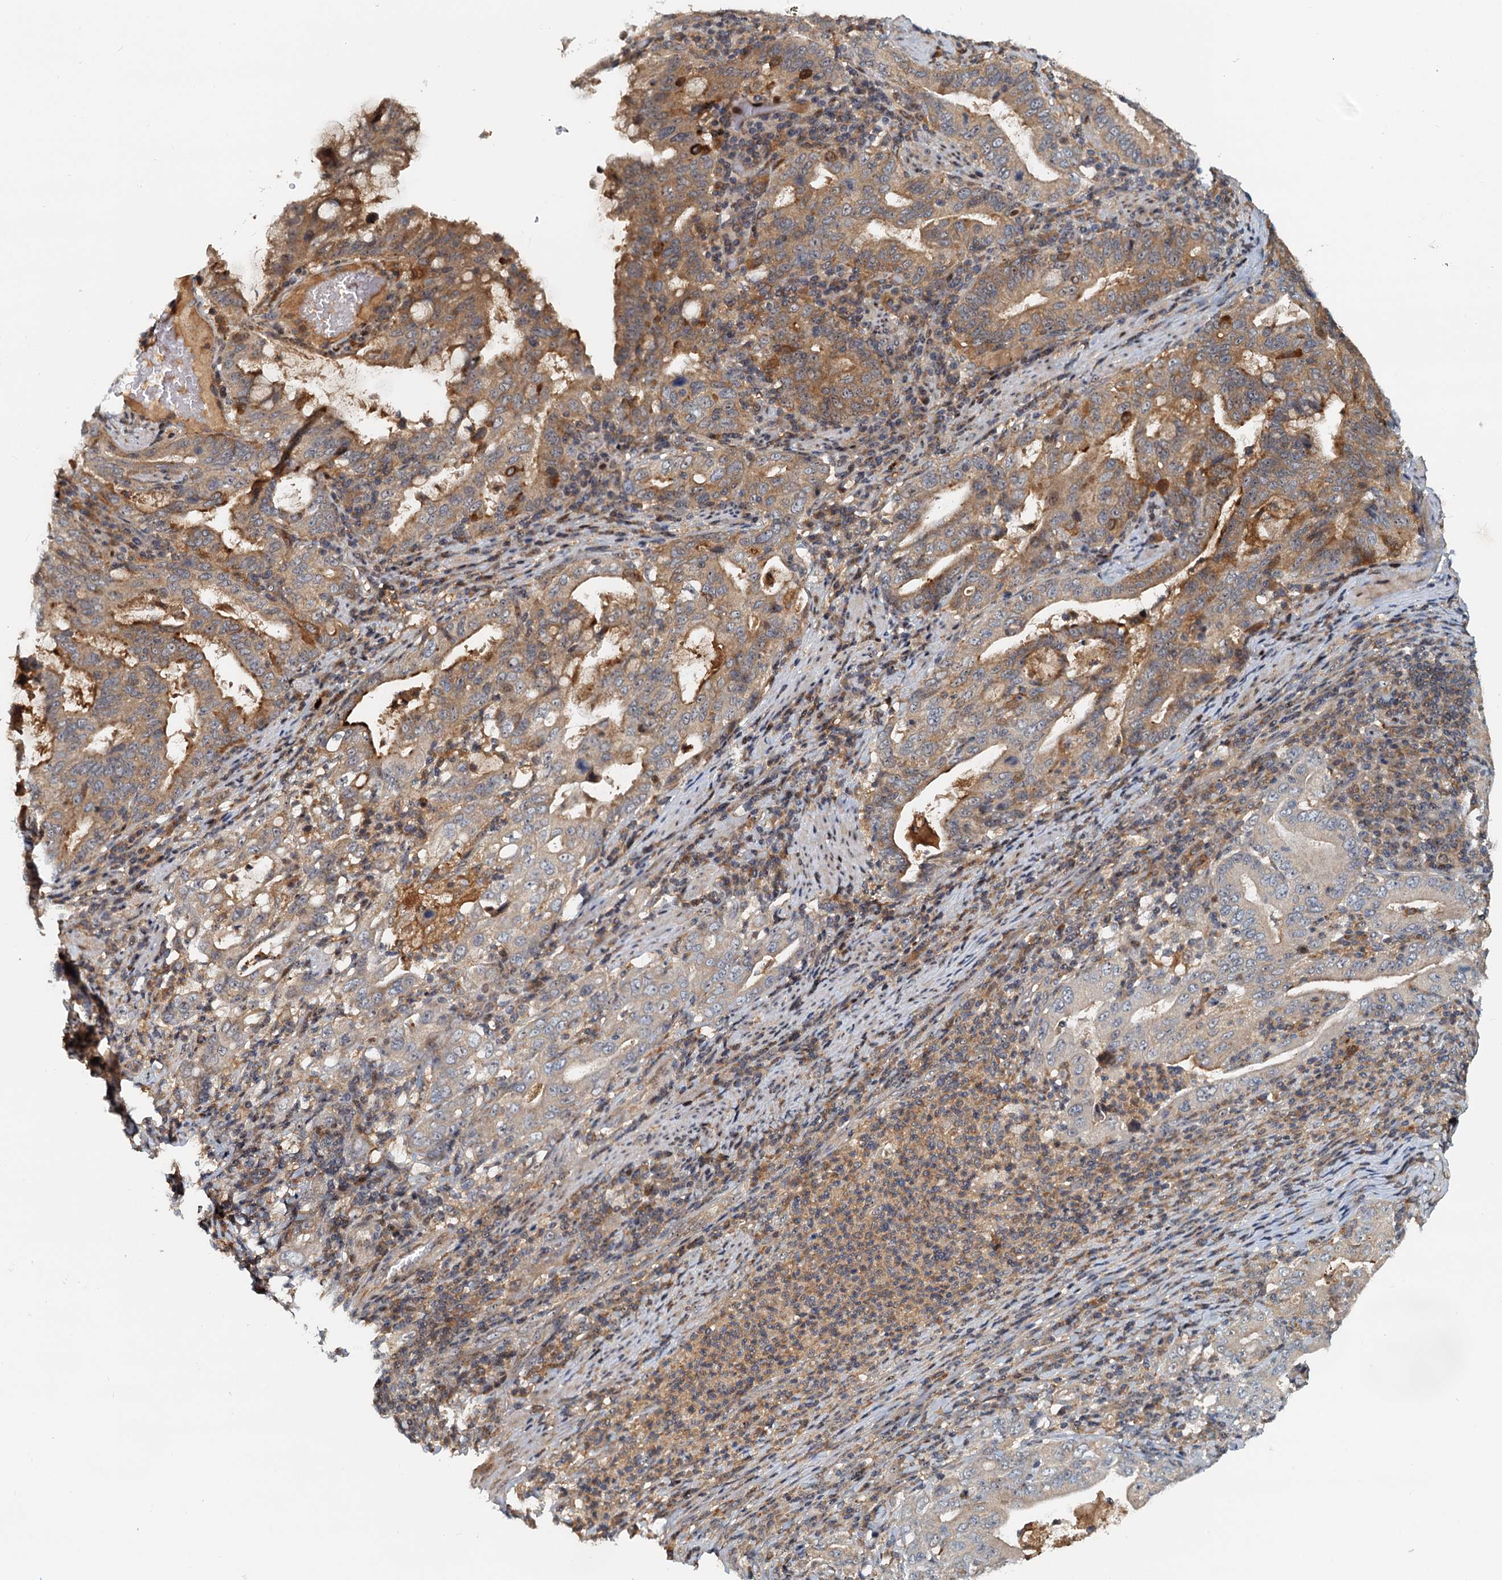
{"staining": {"intensity": "moderate", "quantity": "25%-75%", "location": "cytoplasmic/membranous"}, "tissue": "stomach cancer", "cell_type": "Tumor cells", "image_type": "cancer", "snomed": [{"axis": "morphology", "description": "Normal tissue, NOS"}, {"axis": "morphology", "description": "Adenocarcinoma, NOS"}, {"axis": "topography", "description": "Esophagus"}, {"axis": "topography", "description": "Stomach, upper"}, {"axis": "topography", "description": "Peripheral nerve tissue"}], "caption": "This histopathology image reveals stomach cancer stained with immunohistochemistry to label a protein in brown. The cytoplasmic/membranous of tumor cells show moderate positivity for the protein. Nuclei are counter-stained blue.", "gene": "TOLLIP", "patient": {"sex": "male", "age": 62}}